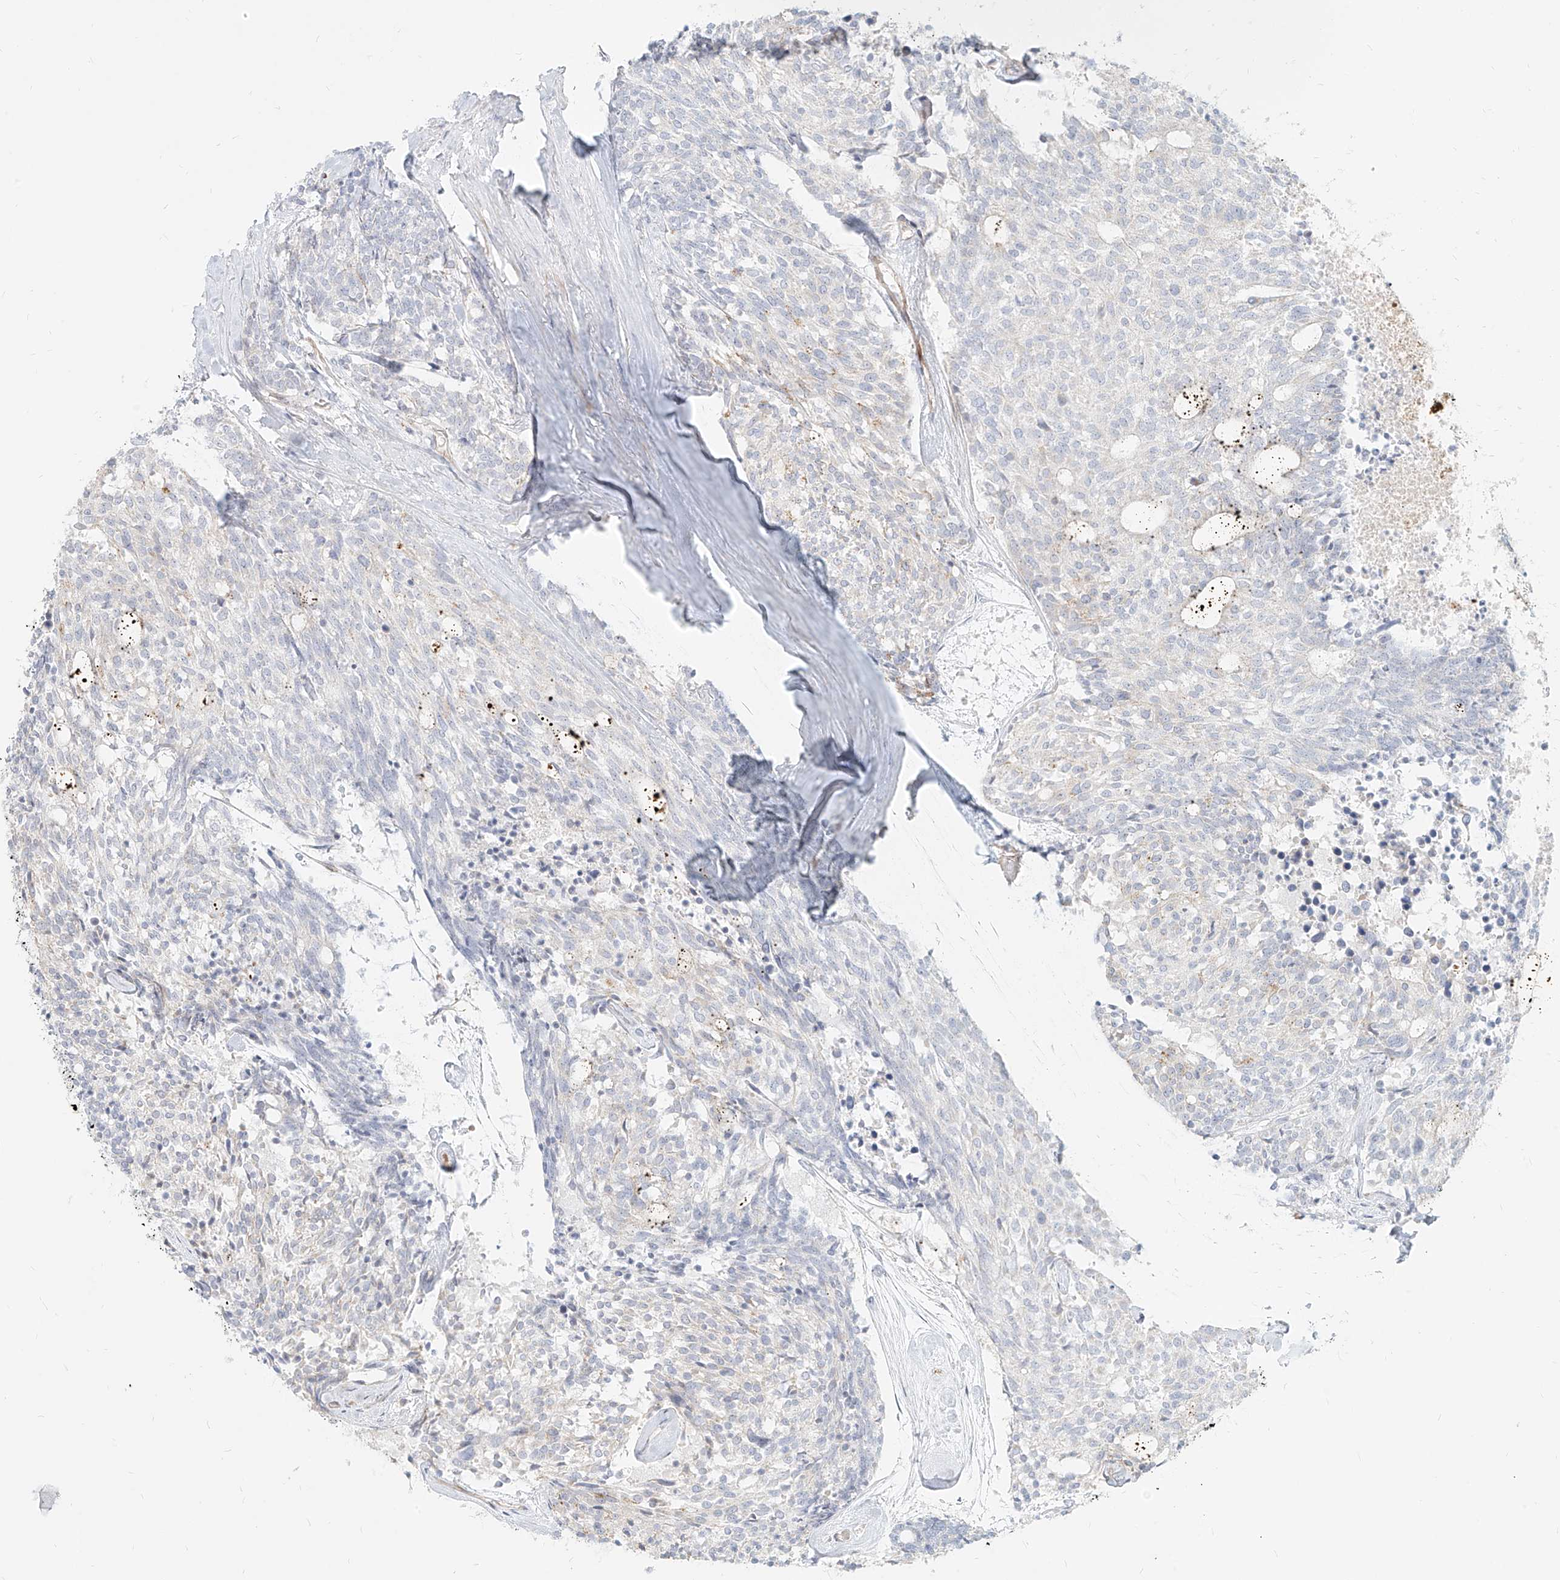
{"staining": {"intensity": "negative", "quantity": "none", "location": "none"}, "tissue": "carcinoid", "cell_type": "Tumor cells", "image_type": "cancer", "snomed": [{"axis": "morphology", "description": "Carcinoid, malignant, NOS"}, {"axis": "topography", "description": "Pancreas"}], "caption": "Immunohistochemistry histopathology image of neoplastic tissue: human carcinoid stained with DAB shows no significant protein staining in tumor cells. (Stains: DAB IHC with hematoxylin counter stain, Microscopy: brightfield microscopy at high magnification).", "gene": "ITPKB", "patient": {"sex": "female", "age": 54}}